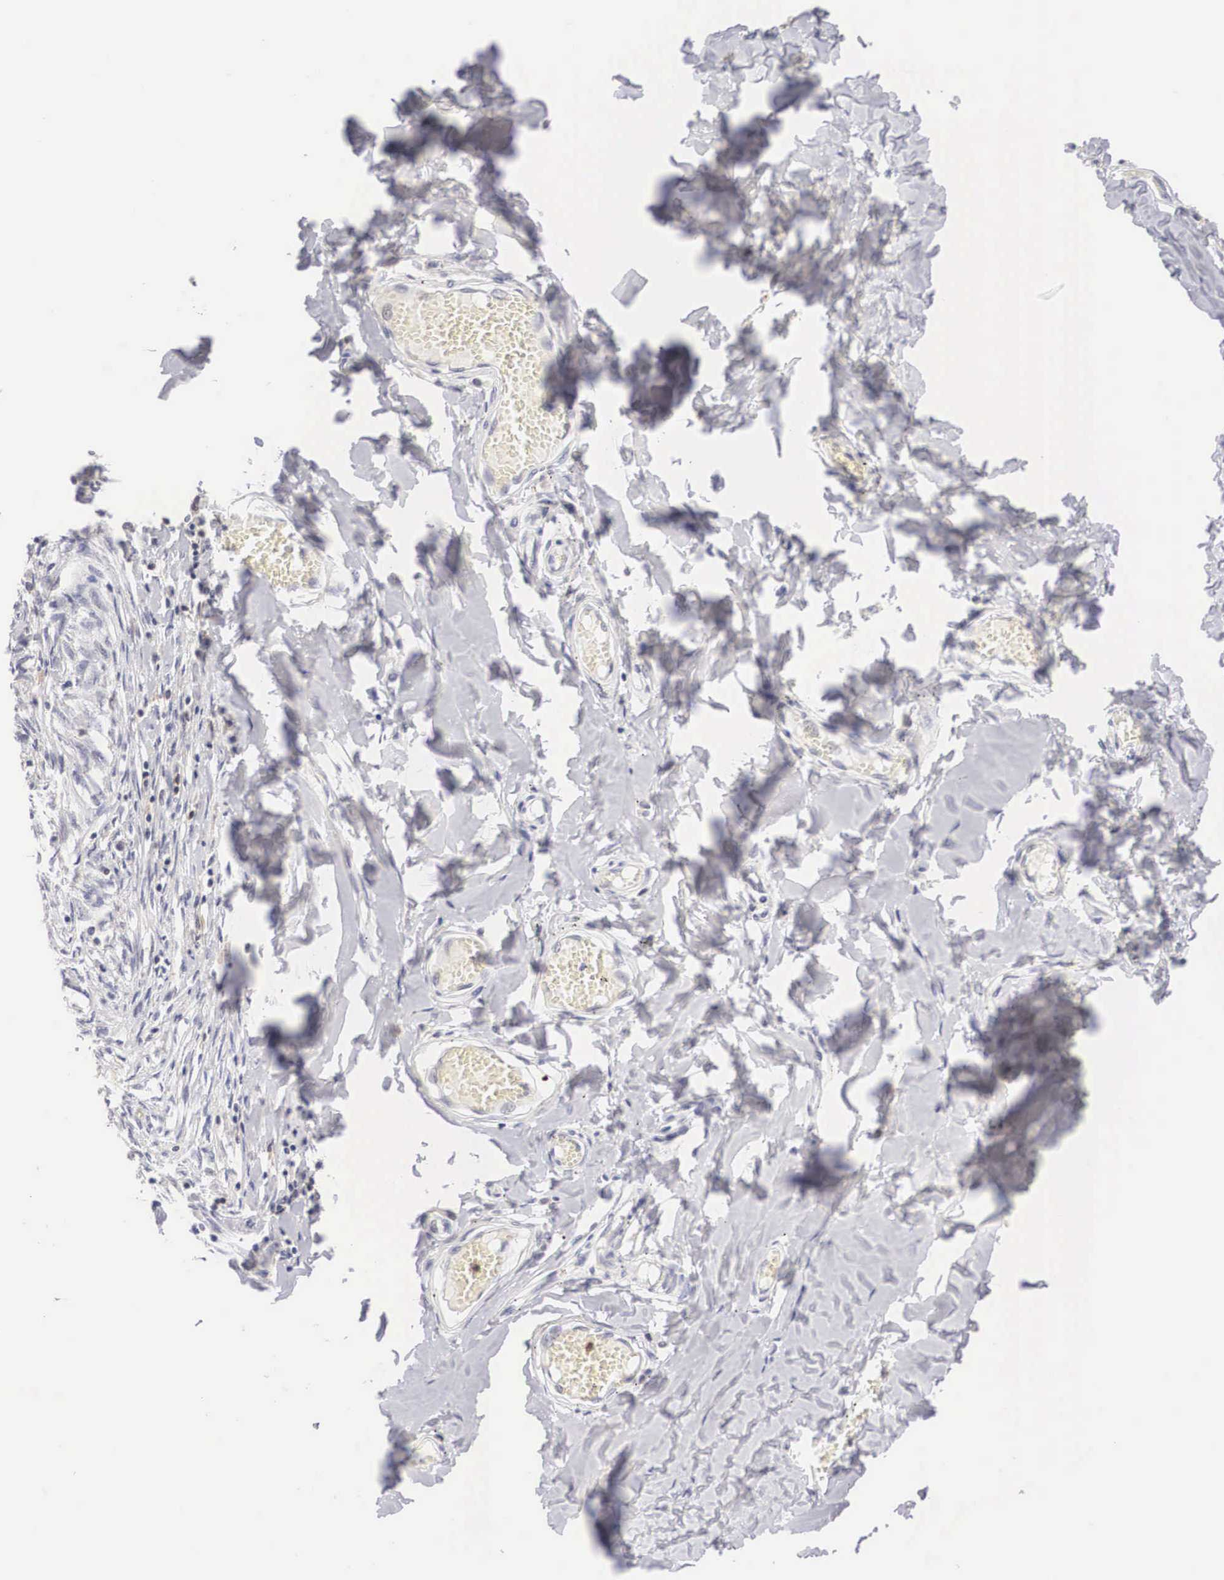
{"staining": {"intensity": "negative", "quantity": "none", "location": "none"}, "tissue": "adipose tissue", "cell_type": "Adipocytes", "image_type": "normal", "snomed": [{"axis": "morphology", "description": "Normal tissue, NOS"}, {"axis": "morphology", "description": "Sarcoma, NOS"}, {"axis": "topography", "description": "Skin"}, {"axis": "topography", "description": "Soft tissue"}], "caption": "This photomicrograph is of normal adipose tissue stained with IHC to label a protein in brown with the nuclei are counter-stained blue. There is no staining in adipocytes.", "gene": "FAM47A", "patient": {"sex": "female", "age": 51}}